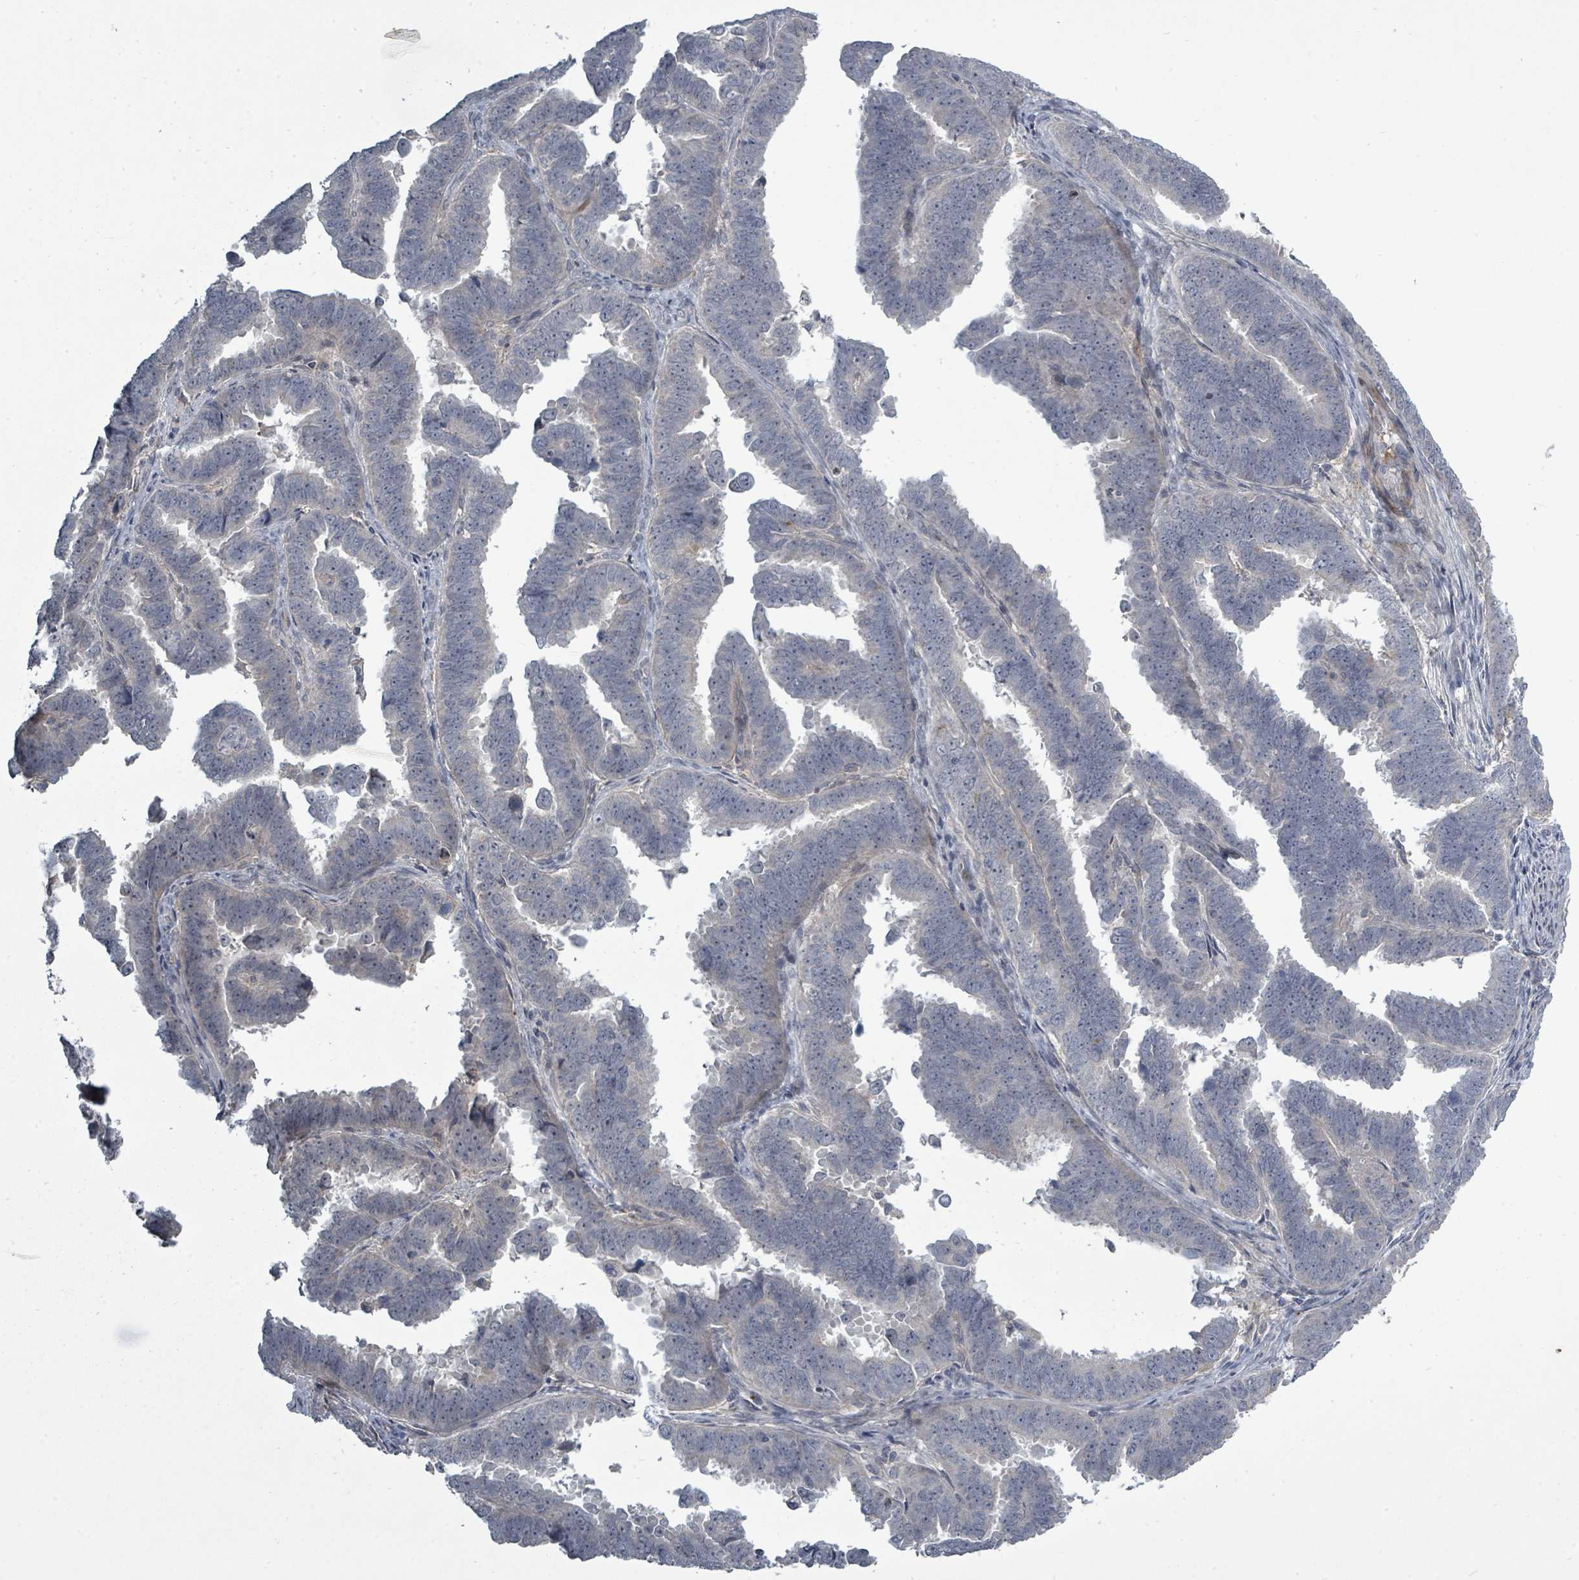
{"staining": {"intensity": "negative", "quantity": "none", "location": "none"}, "tissue": "endometrial cancer", "cell_type": "Tumor cells", "image_type": "cancer", "snomed": [{"axis": "morphology", "description": "Adenocarcinoma, NOS"}, {"axis": "topography", "description": "Endometrium"}], "caption": "This is a histopathology image of IHC staining of adenocarcinoma (endometrial), which shows no expression in tumor cells.", "gene": "LEFTY2", "patient": {"sex": "female", "age": 75}}